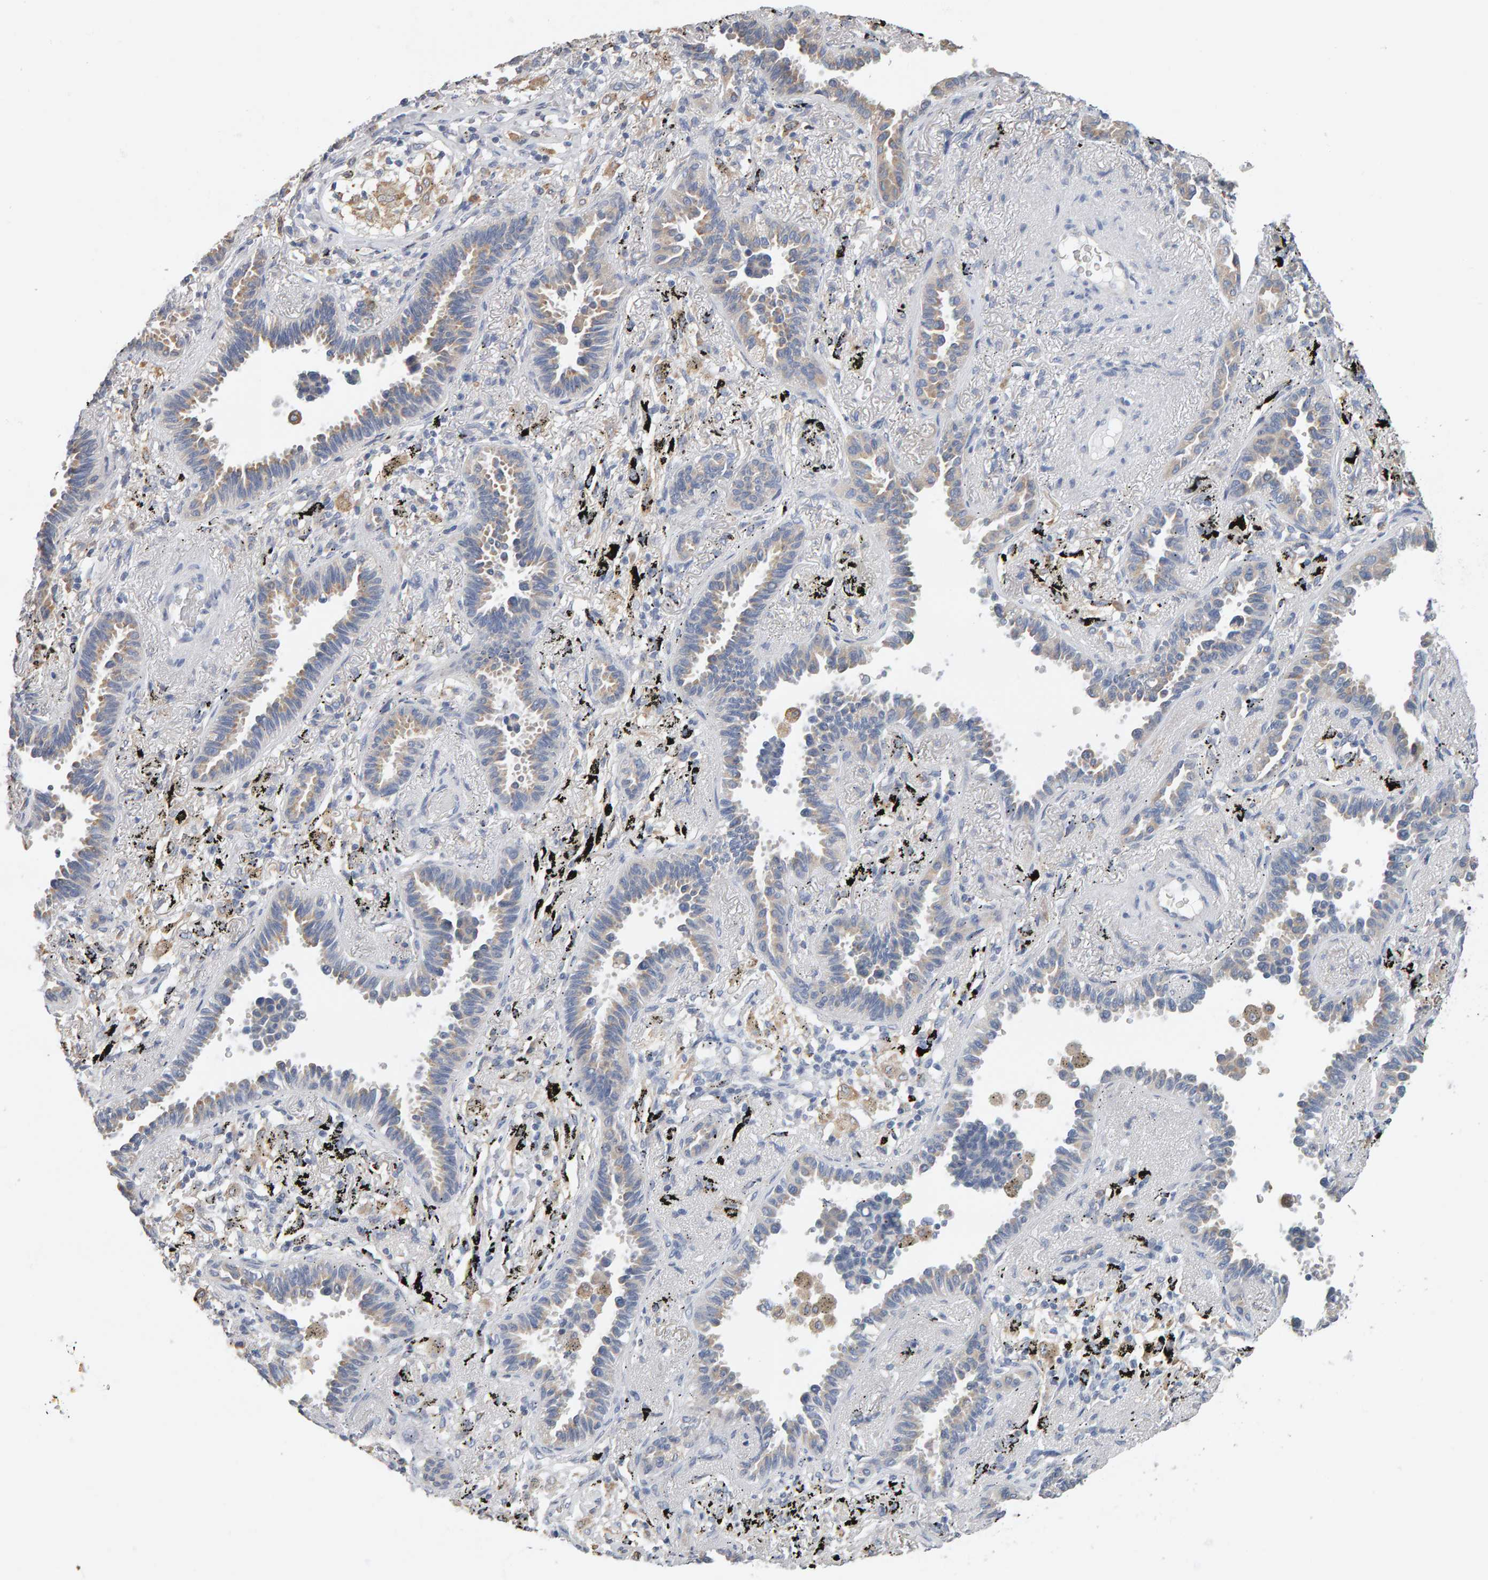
{"staining": {"intensity": "weak", "quantity": "25%-75%", "location": "cytoplasmic/membranous"}, "tissue": "lung cancer", "cell_type": "Tumor cells", "image_type": "cancer", "snomed": [{"axis": "morphology", "description": "Adenocarcinoma, NOS"}, {"axis": "topography", "description": "Lung"}], "caption": "Brown immunohistochemical staining in adenocarcinoma (lung) exhibits weak cytoplasmic/membranous staining in approximately 25%-75% of tumor cells.", "gene": "ADHFE1", "patient": {"sex": "male", "age": 59}}